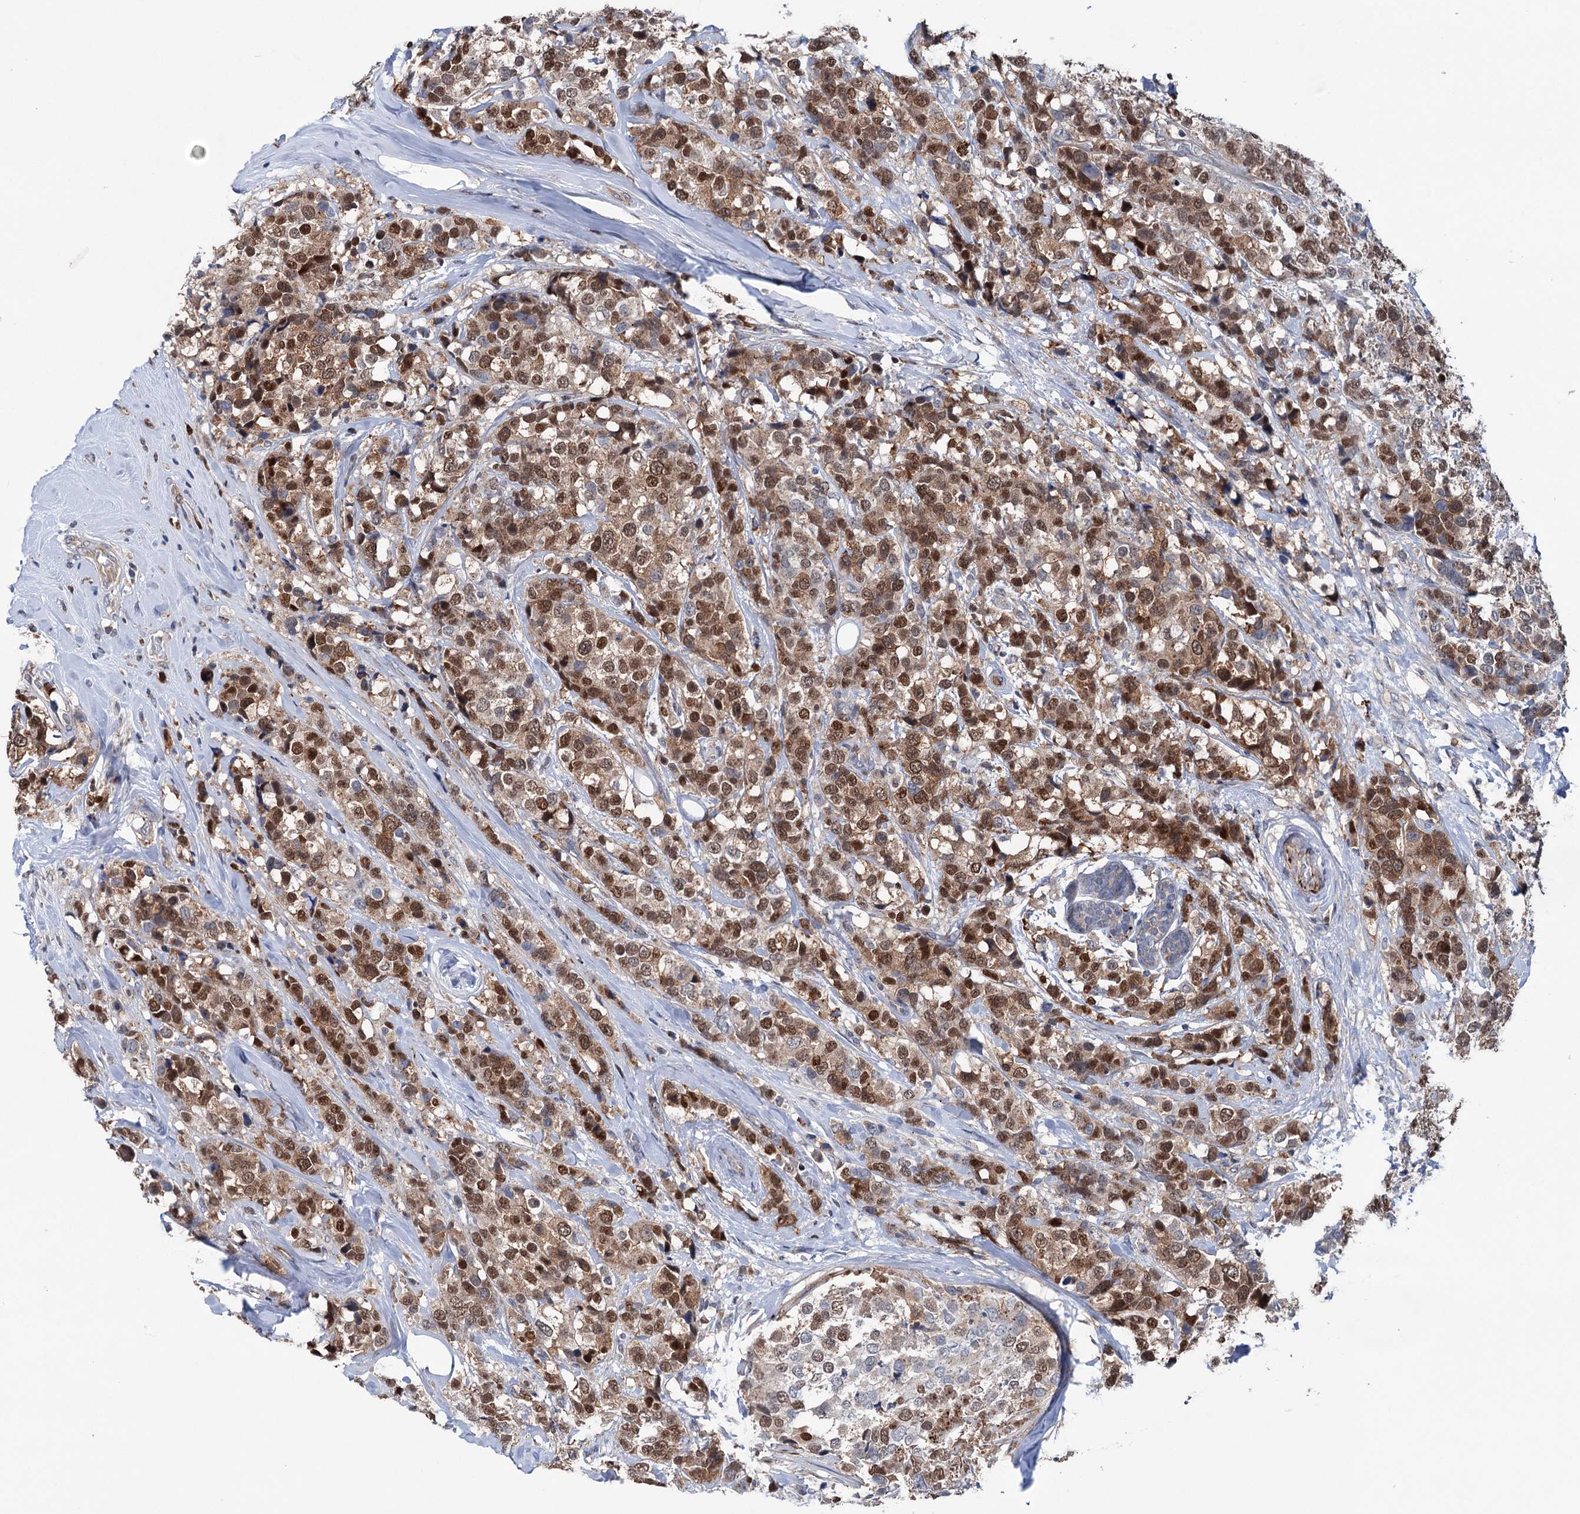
{"staining": {"intensity": "moderate", "quantity": ">75%", "location": "cytoplasmic/membranous,nuclear"}, "tissue": "breast cancer", "cell_type": "Tumor cells", "image_type": "cancer", "snomed": [{"axis": "morphology", "description": "Lobular carcinoma"}, {"axis": "topography", "description": "Breast"}], "caption": "There is medium levels of moderate cytoplasmic/membranous and nuclear staining in tumor cells of lobular carcinoma (breast), as demonstrated by immunohistochemical staining (brown color).", "gene": "NCAPD2", "patient": {"sex": "female", "age": 59}}